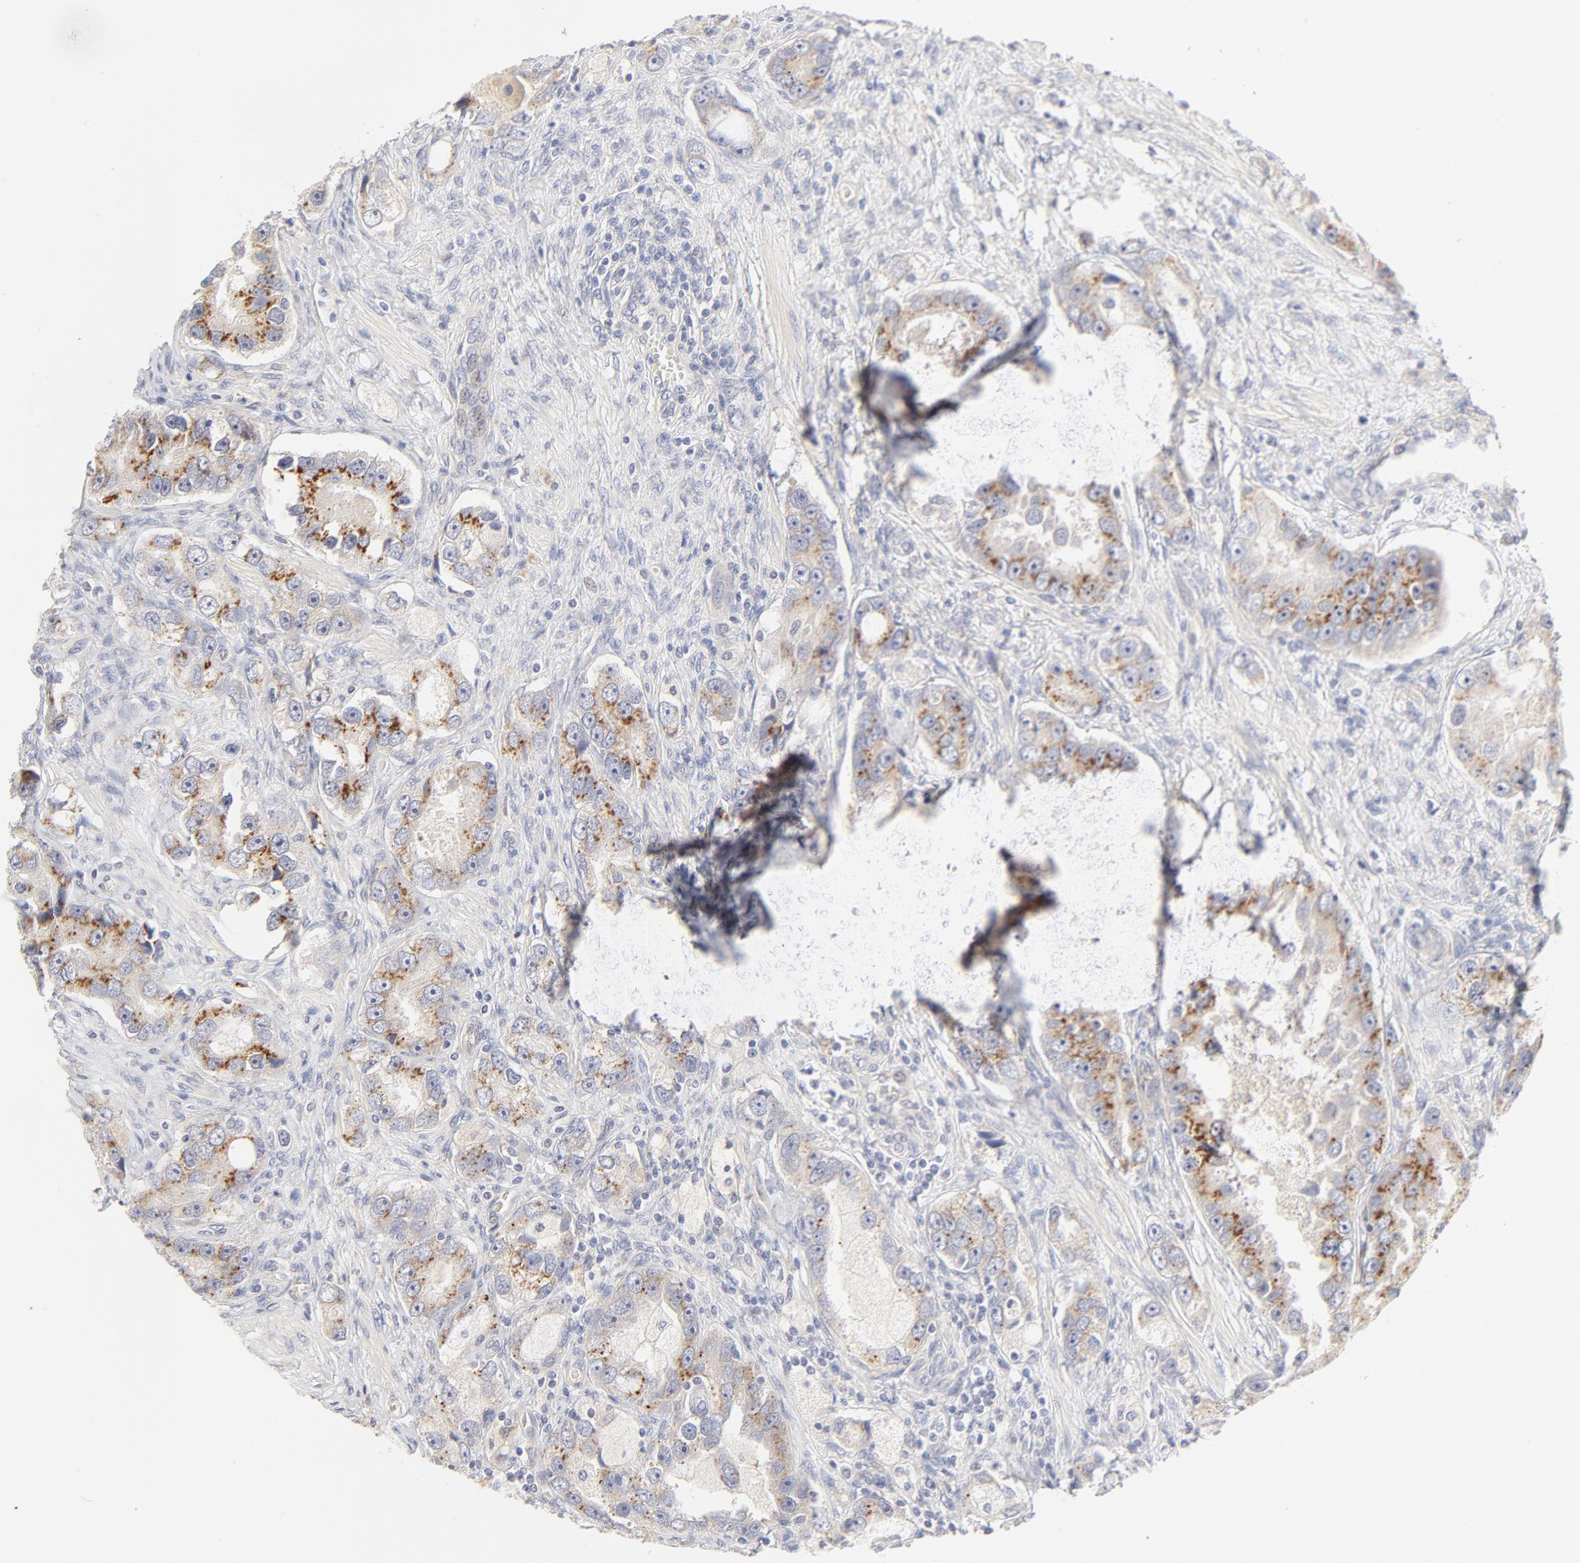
{"staining": {"intensity": "moderate", "quantity": "25%-75%", "location": "cytoplasmic/membranous"}, "tissue": "prostate cancer", "cell_type": "Tumor cells", "image_type": "cancer", "snomed": [{"axis": "morphology", "description": "Adenocarcinoma, High grade"}, {"axis": "topography", "description": "Prostate"}], "caption": "Immunohistochemical staining of human prostate cancer displays moderate cytoplasmic/membranous protein expression in about 25%-75% of tumor cells. The staining was performed using DAB to visualize the protein expression in brown, while the nuclei were stained in blue with hematoxylin (Magnification: 20x).", "gene": "NKX2-2", "patient": {"sex": "male", "age": 63}}